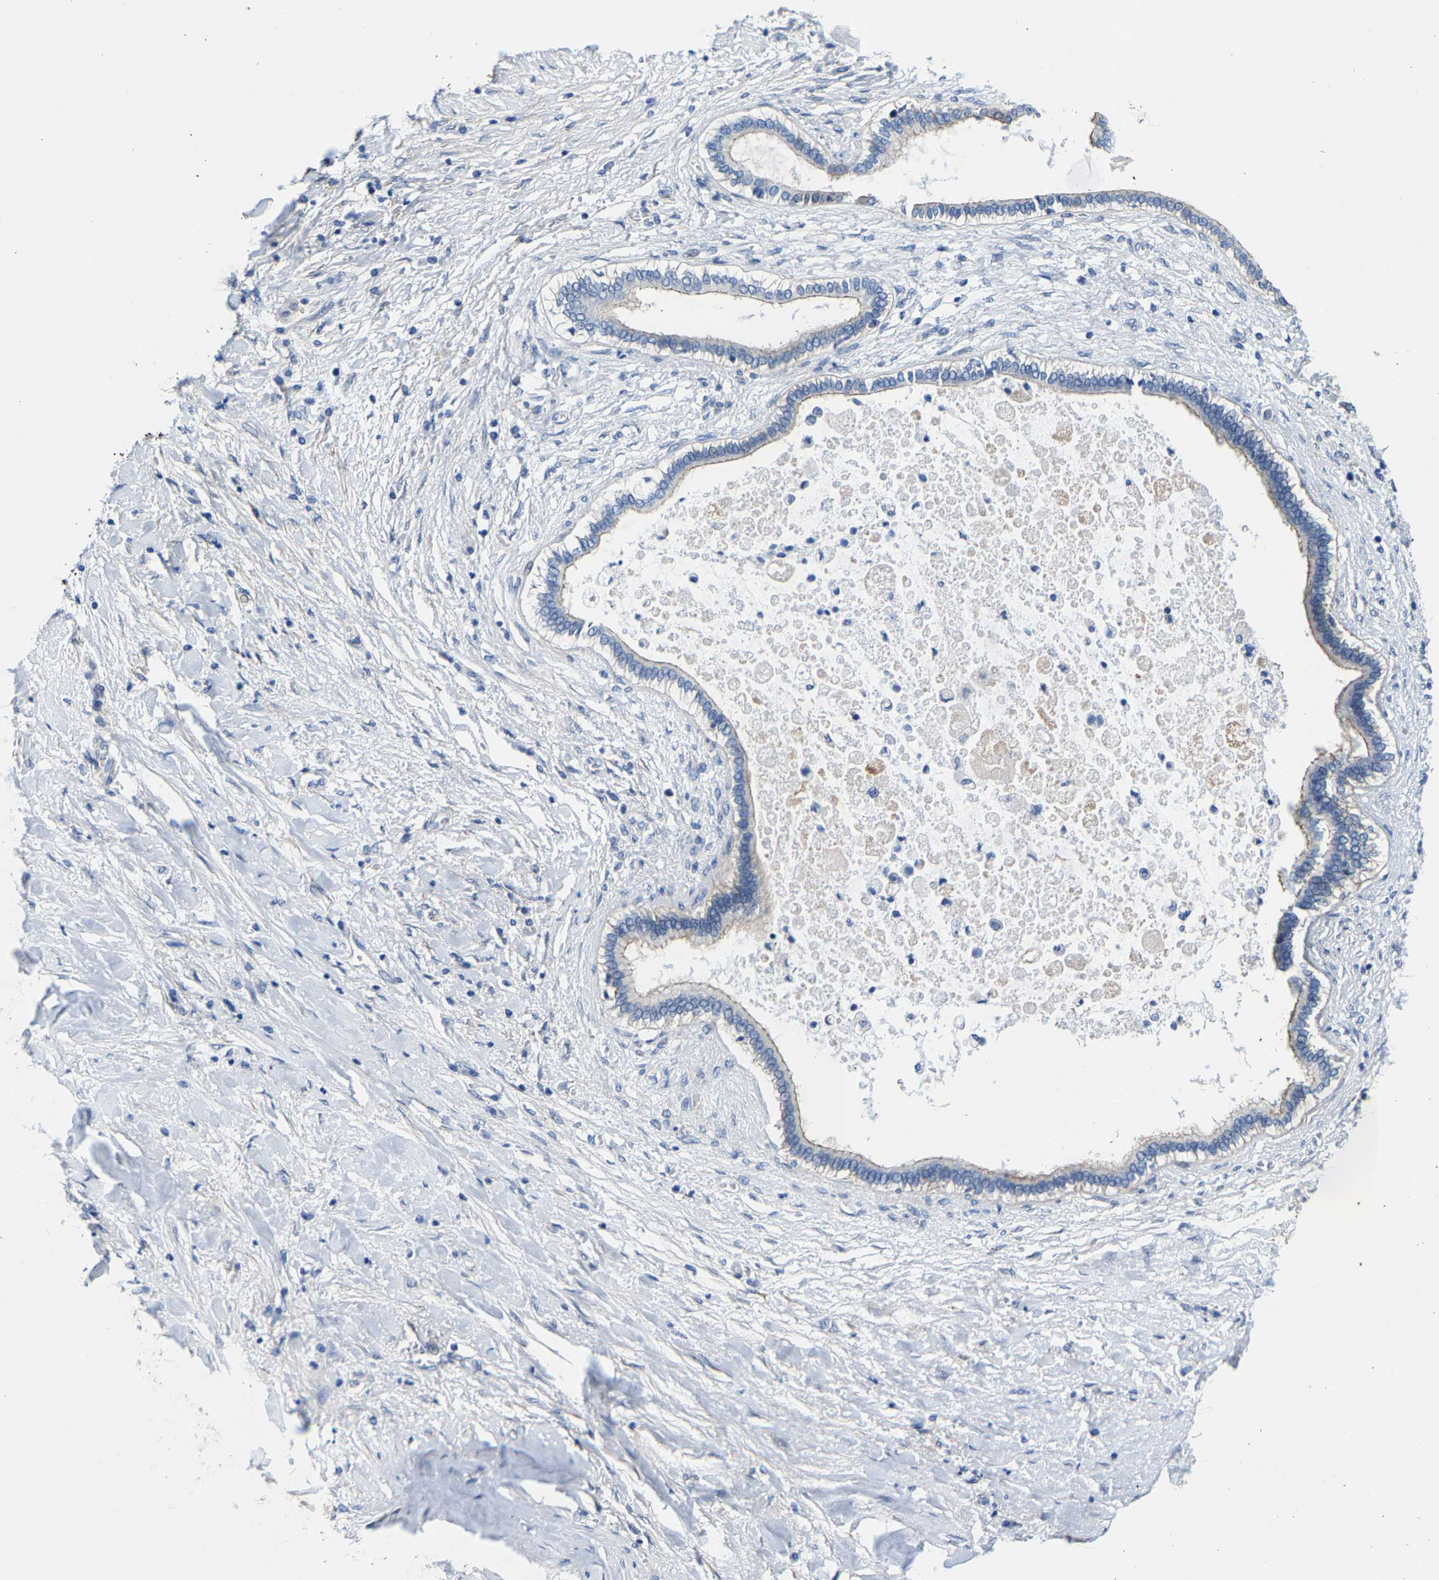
{"staining": {"intensity": "negative", "quantity": "none", "location": "none"}, "tissue": "liver cancer", "cell_type": "Tumor cells", "image_type": "cancer", "snomed": [{"axis": "morphology", "description": "Cholangiocarcinoma"}, {"axis": "topography", "description": "Liver"}], "caption": "This is a photomicrograph of immunohistochemistry (IHC) staining of liver cholangiocarcinoma, which shows no expression in tumor cells.", "gene": "DSCAM", "patient": {"sex": "male", "age": 50}}